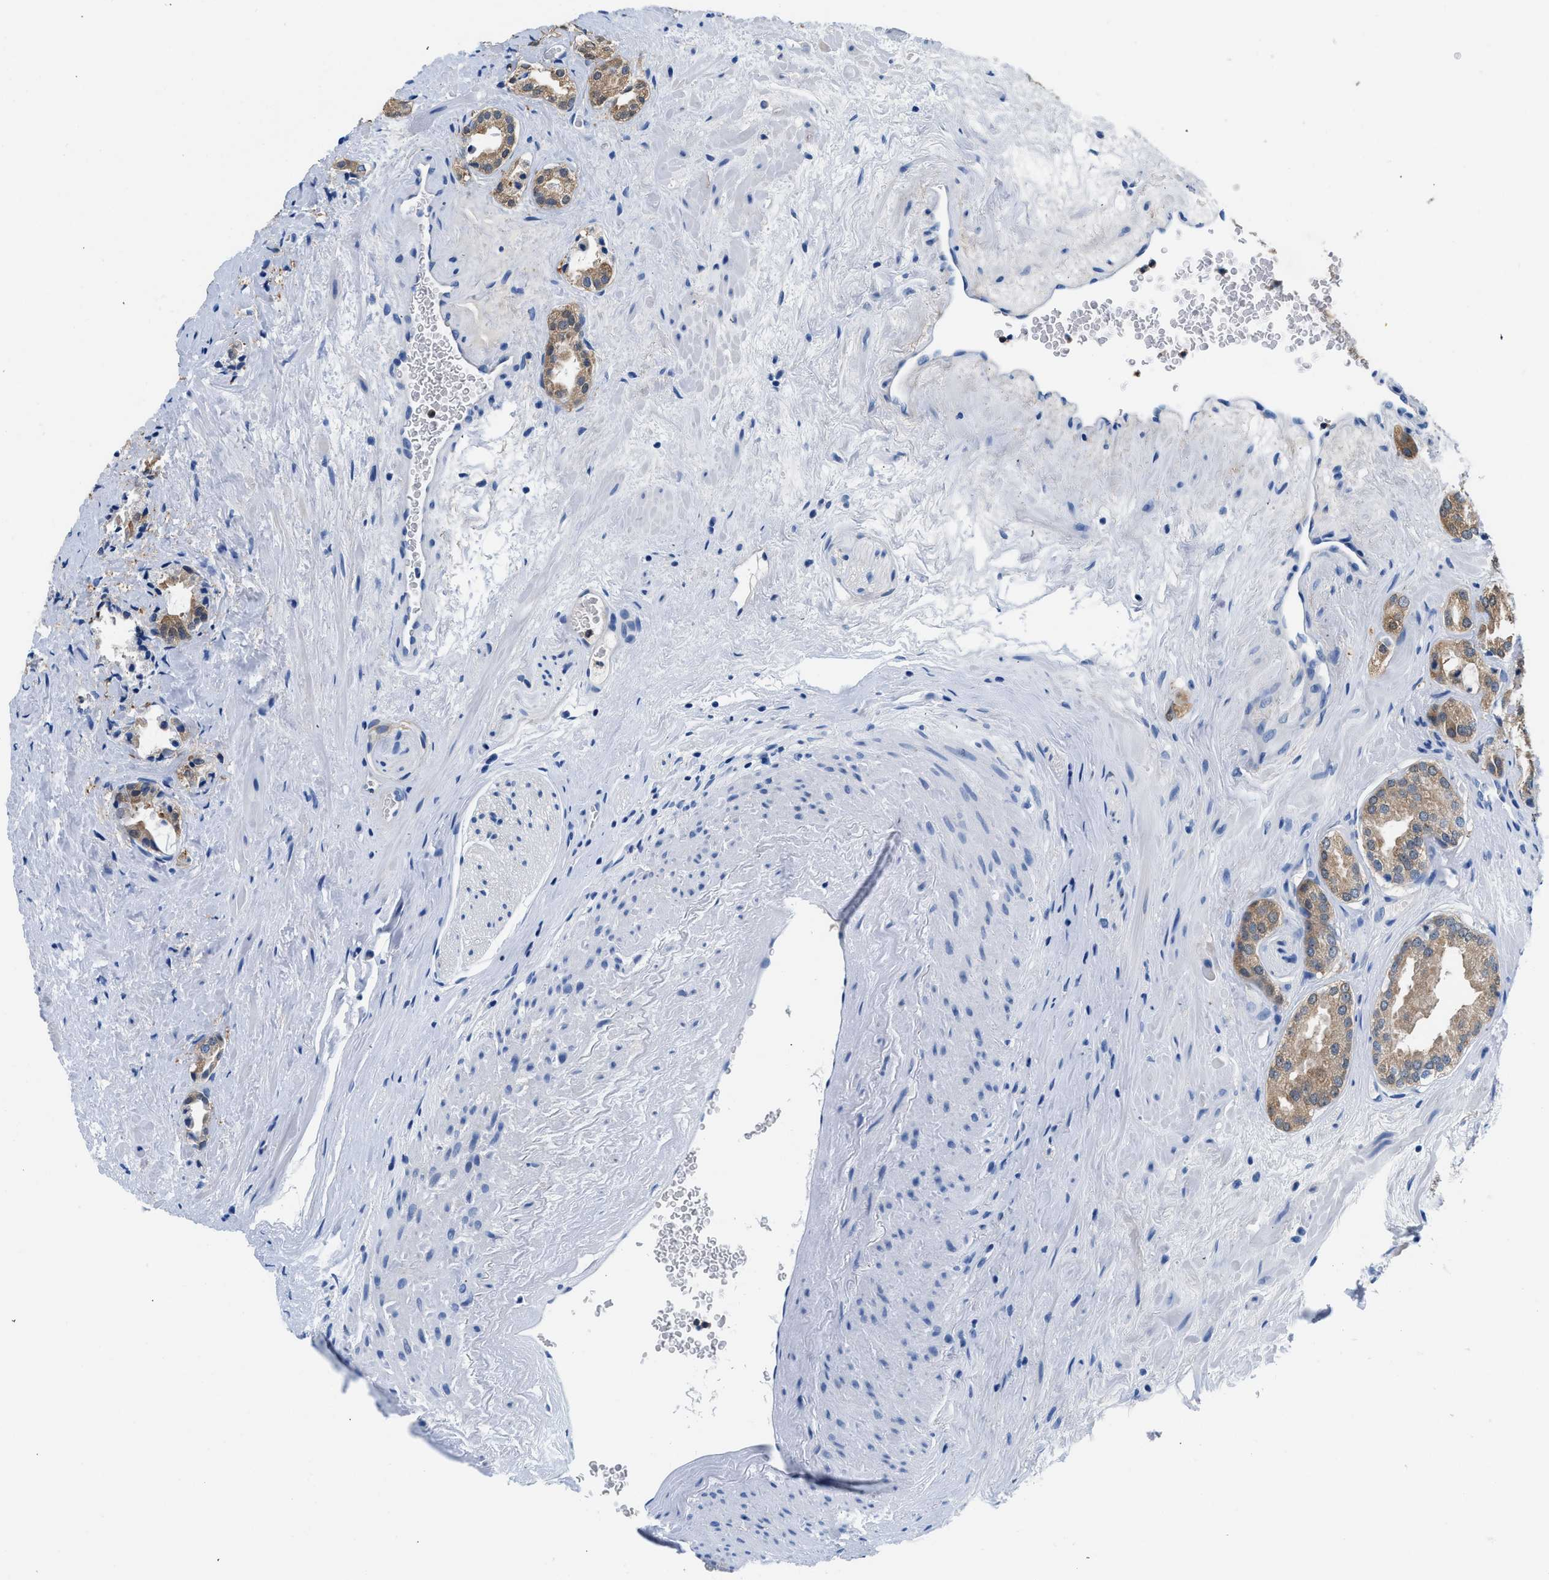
{"staining": {"intensity": "weak", "quantity": ">75%", "location": "cytoplasmic/membranous"}, "tissue": "prostate cancer", "cell_type": "Tumor cells", "image_type": "cancer", "snomed": [{"axis": "morphology", "description": "Adenocarcinoma, High grade"}, {"axis": "topography", "description": "Prostate"}], "caption": "Human prostate cancer stained with a brown dye shows weak cytoplasmic/membranous positive expression in about >75% of tumor cells.", "gene": "FADS6", "patient": {"sex": "male", "age": 64}}